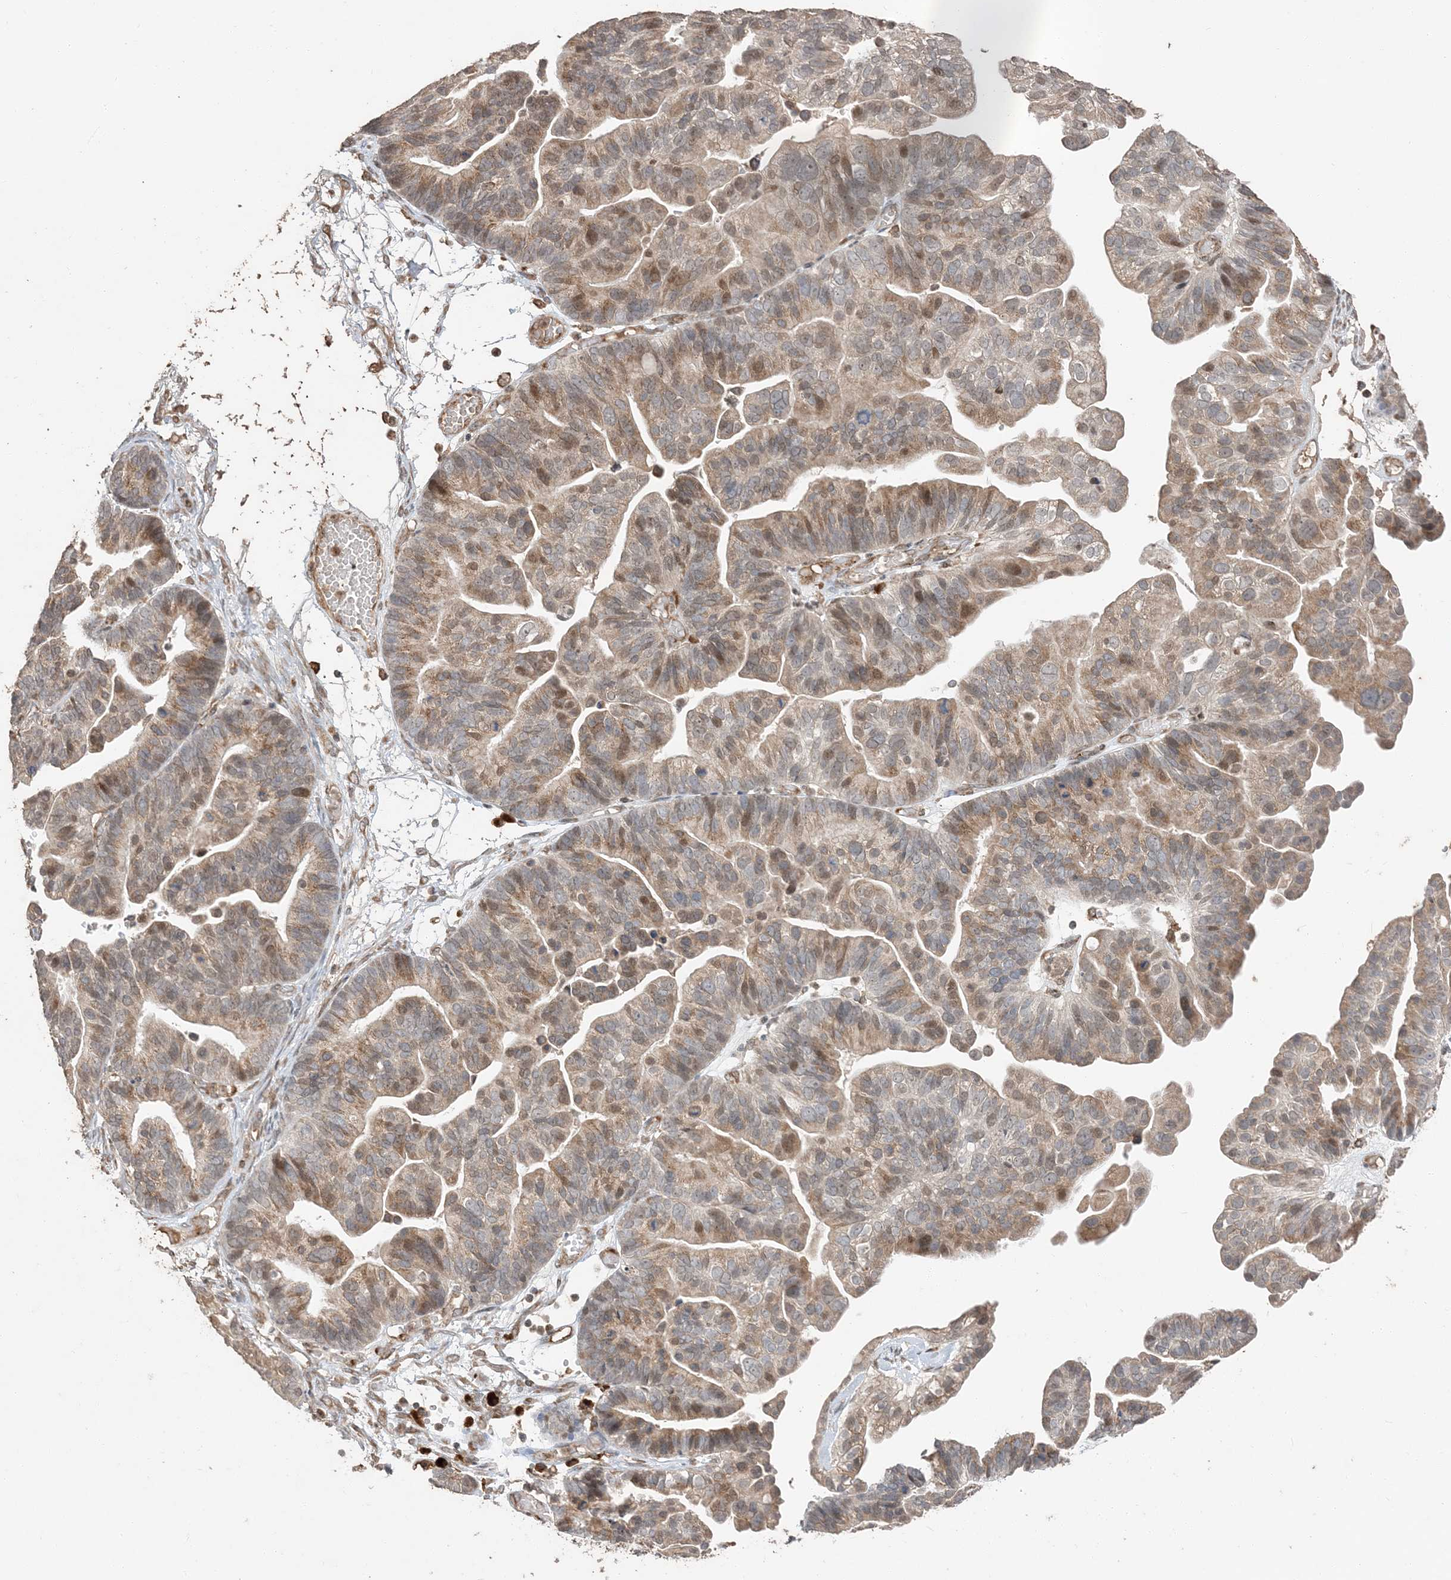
{"staining": {"intensity": "moderate", "quantity": "25%-75%", "location": "cytoplasmic/membranous,nuclear"}, "tissue": "ovarian cancer", "cell_type": "Tumor cells", "image_type": "cancer", "snomed": [{"axis": "morphology", "description": "Cystadenocarcinoma, serous, NOS"}, {"axis": "topography", "description": "Ovary"}], "caption": "Immunohistochemical staining of human ovarian cancer displays medium levels of moderate cytoplasmic/membranous and nuclear positivity in about 25%-75% of tumor cells. The staining is performed using DAB brown chromogen to label protein expression. The nuclei are counter-stained blue using hematoxylin.", "gene": "RER1", "patient": {"sex": "female", "age": 56}}